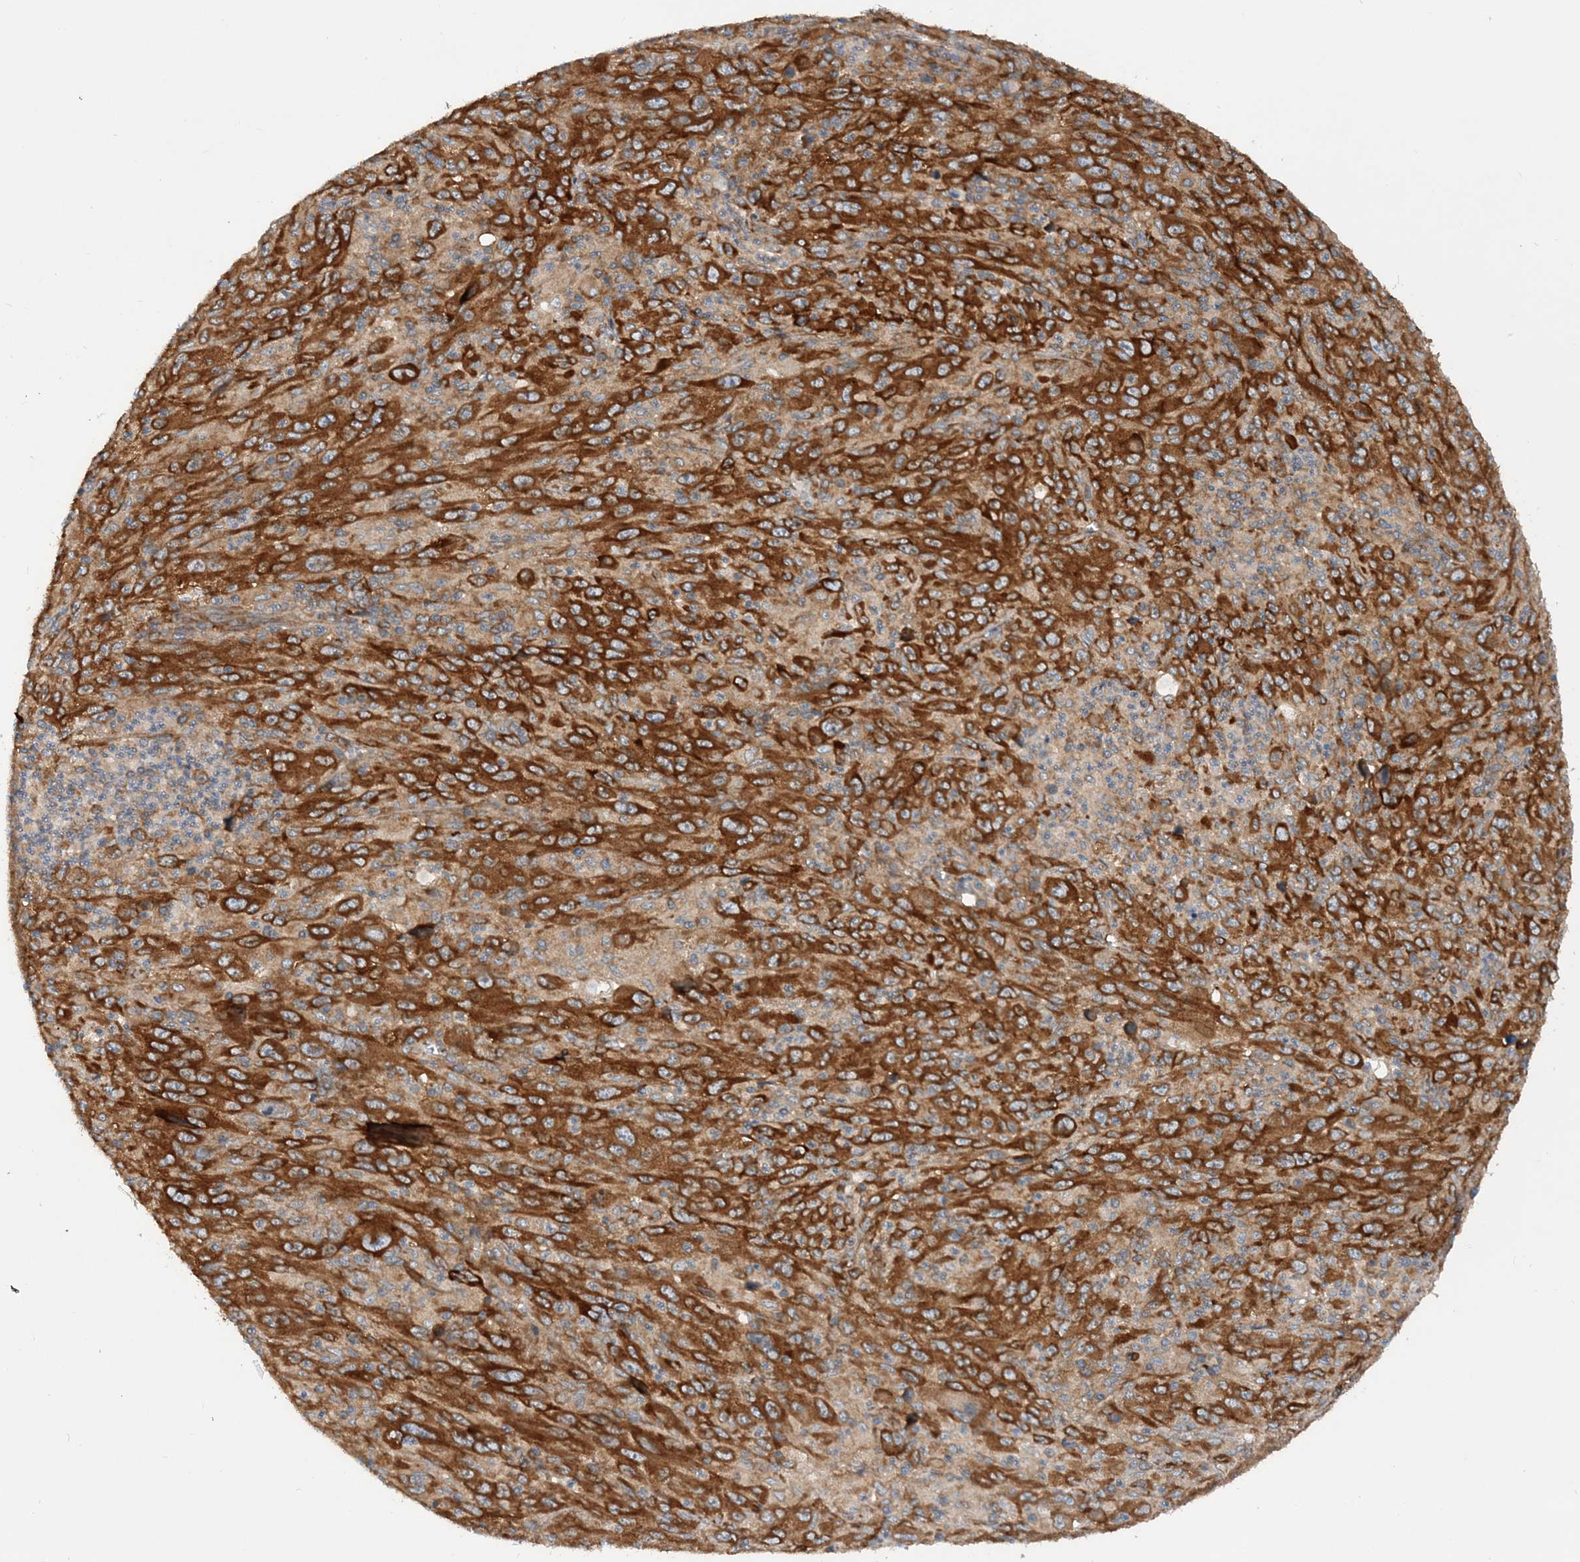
{"staining": {"intensity": "strong", "quantity": ">75%", "location": "cytoplasmic/membranous"}, "tissue": "melanoma", "cell_type": "Tumor cells", "image_type": "cancer", "snomed": [{"axis": "morphology", "description": "Malignant melanoma, Metastatic site"}, {"axis": "topography", "description": "Skin"}], "caption": "Tumor cells reveal high levels of strong cytoplasmic/membranous positivity in about >75% of cells in human melanoma. (DAB IHC with brightfield microscopy, high magnification).", "gene": "LARP4B", "patient": {"sex": "female", "age": 56}}